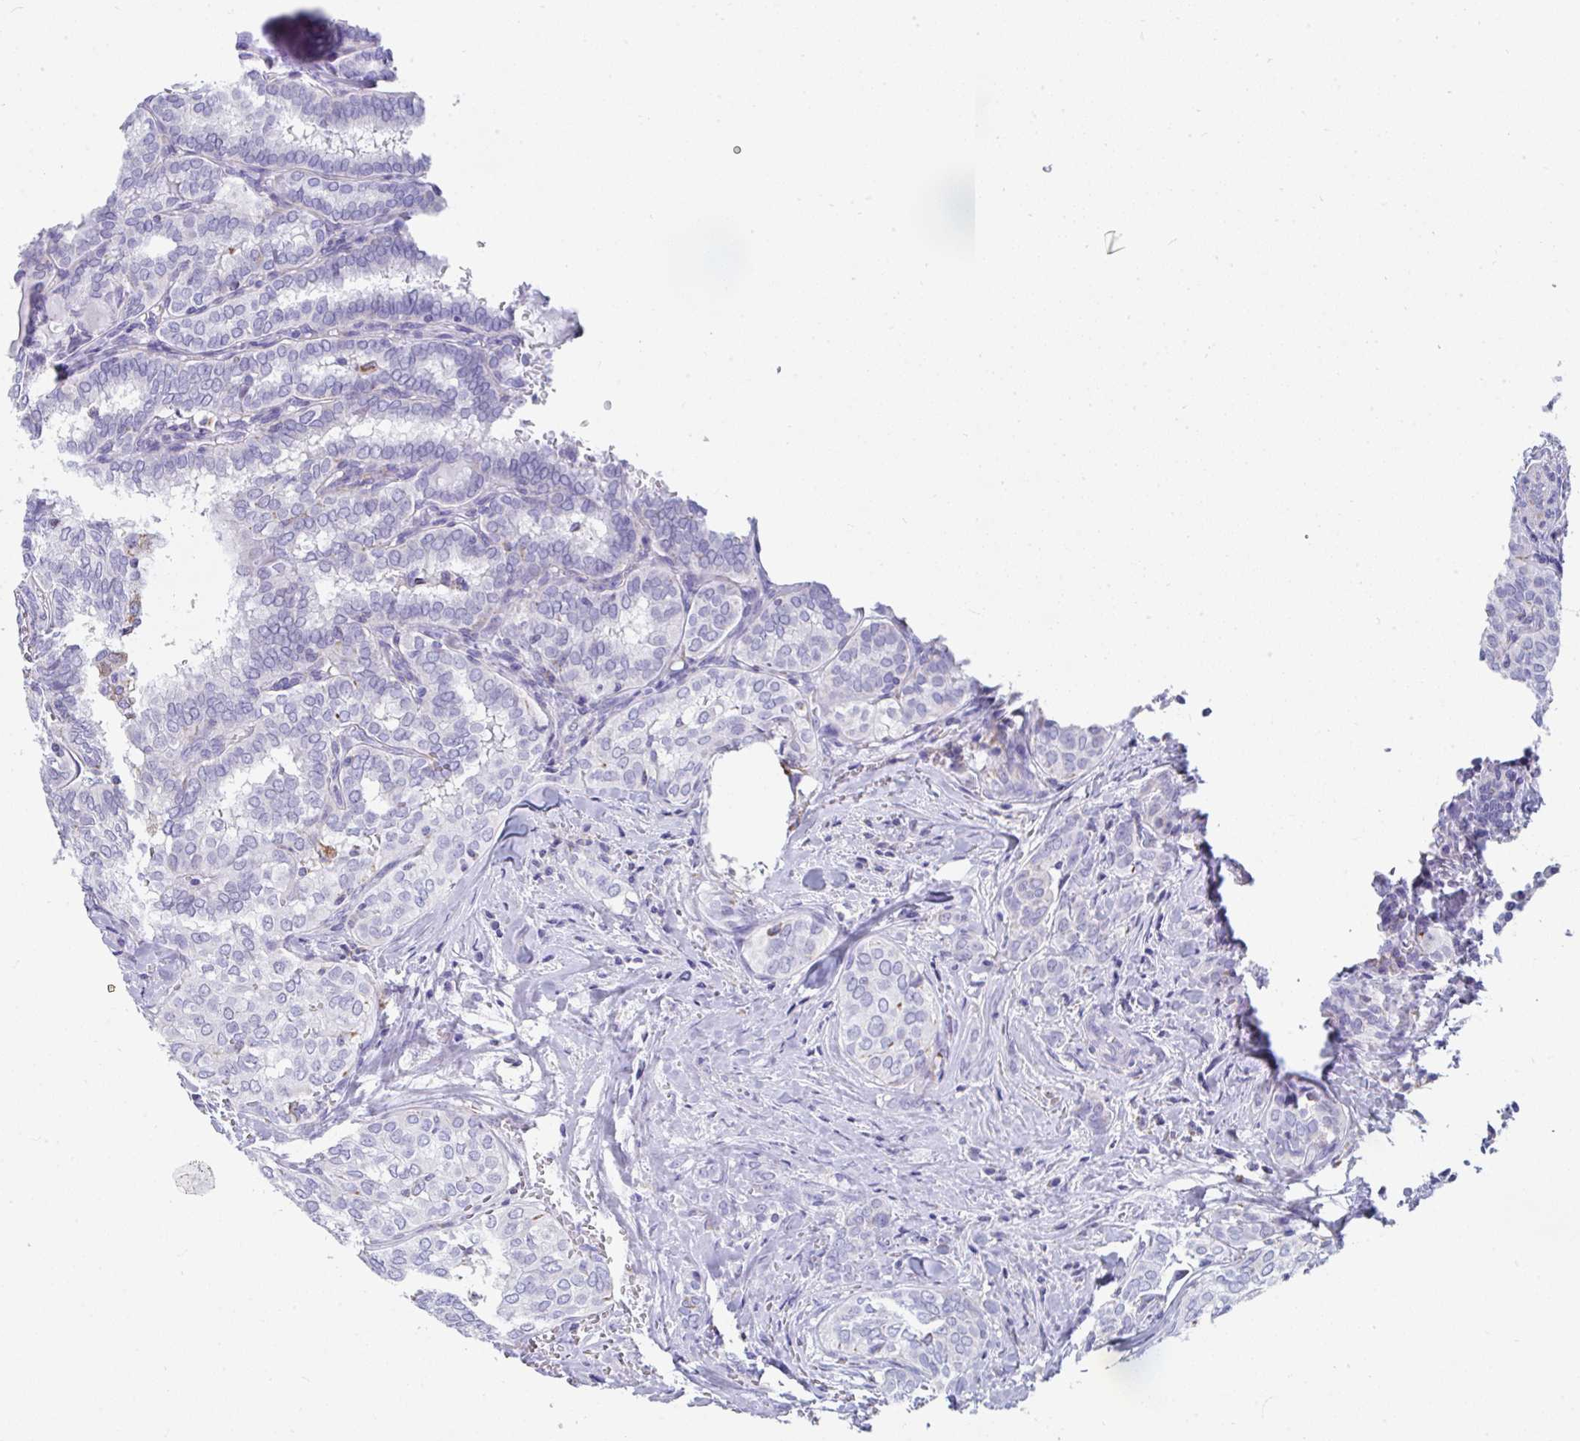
{"staining": {"intensity": "negative", "quantity": "none", "location": "none"}, "tissue": "thyroid cancer", "cell_type": "Tumor cells", "image_type": "cancer", "snomed": [{"axis": "morphology", "description": "Papillary adenocarcinoma, NOS"}, {"axis": "topography", "description": "Thyroid gland"}], "caption": "Tumor cells show no significant positivity in thyroid papillary adenocarcinoma.", "gene": "MGAM2", "patient": {"sex": "female", "age": 30}}